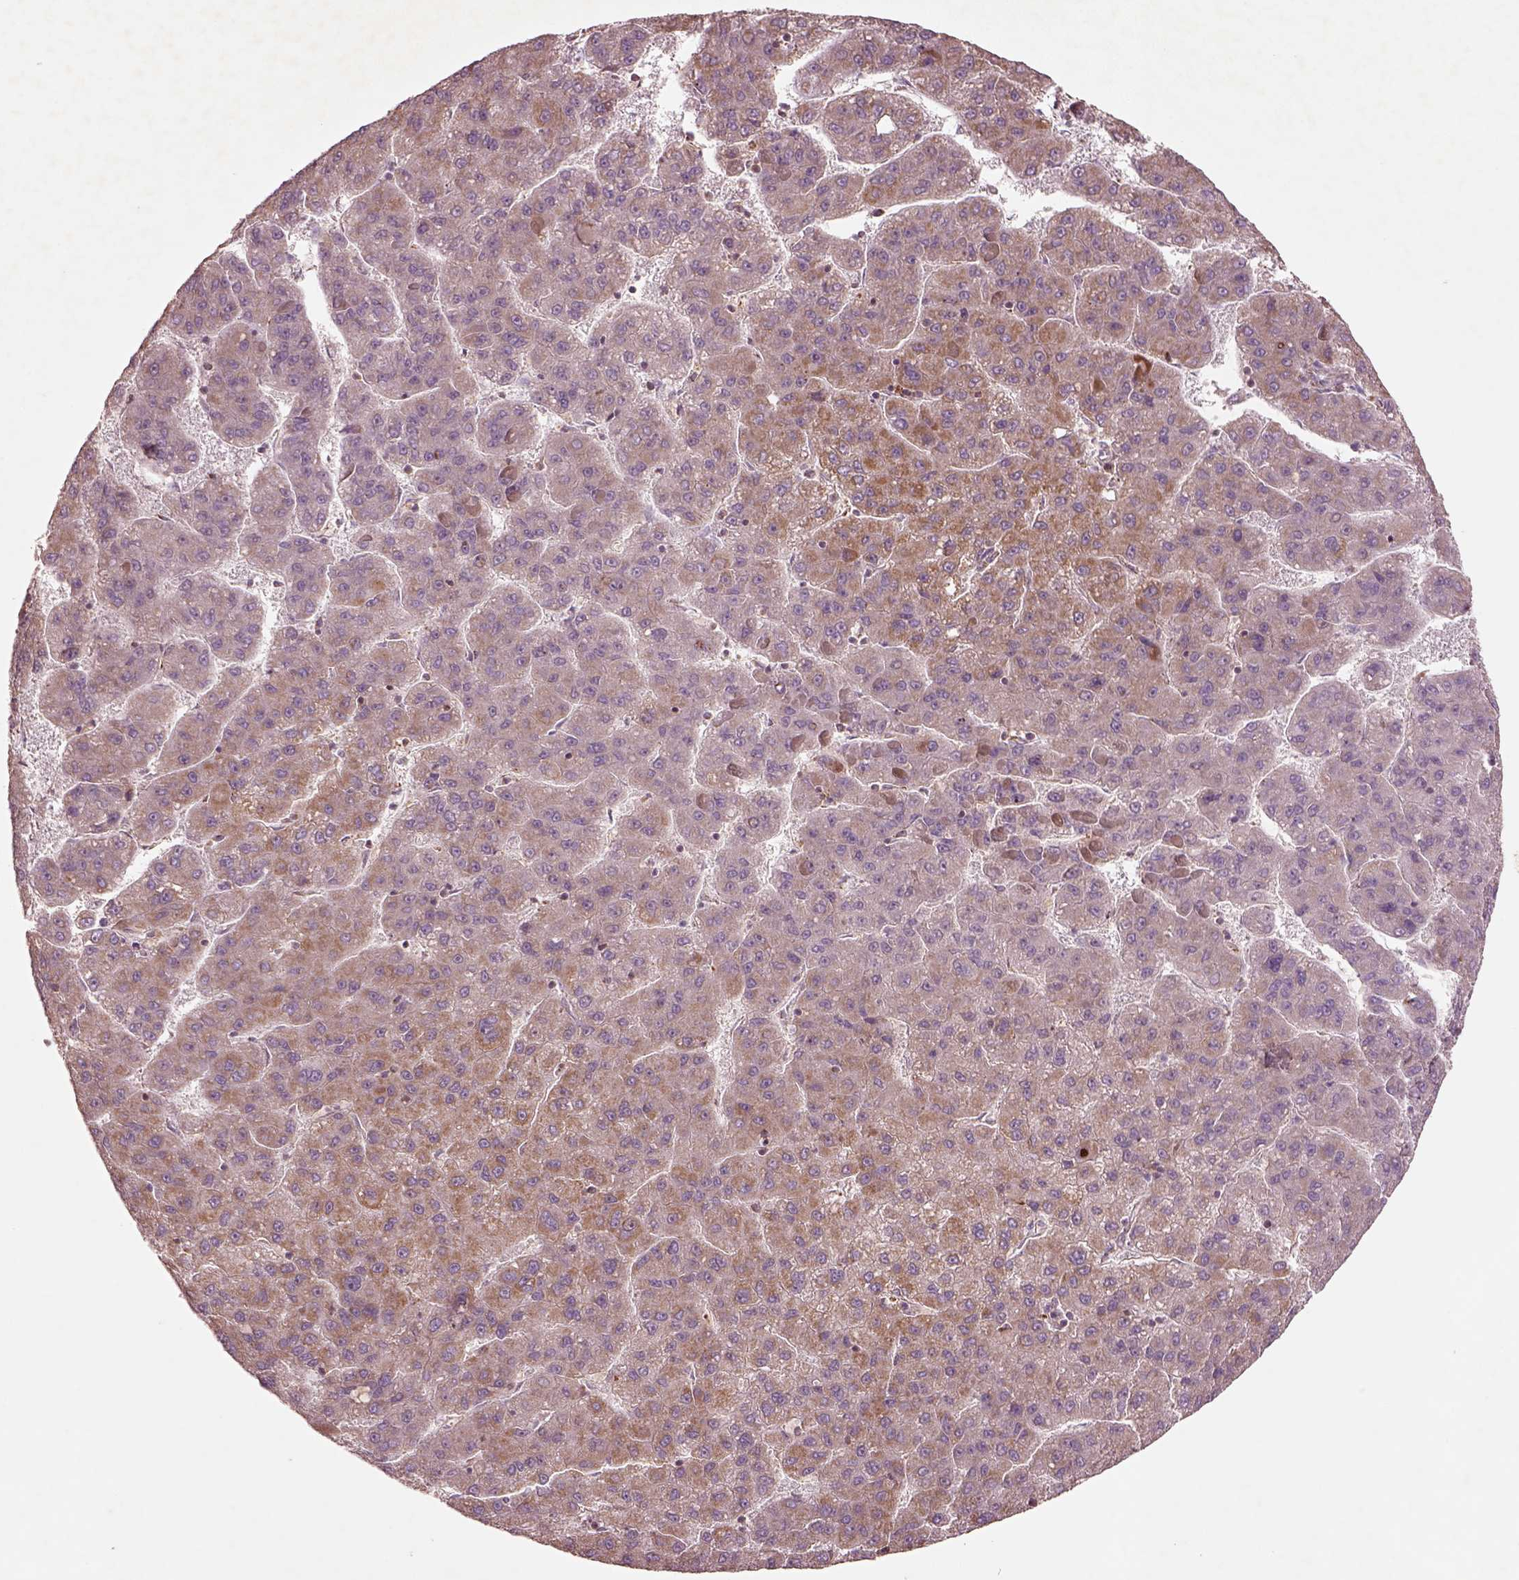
{"staining": {"intensity": "moderate", "quantity": ">75%", "location": "cytoplasmic/membranous"}, "tissue": "liver cancer", "cell_type": "Tumor cells", "image_type": "cancer", "snomed": [{"axis": "morphology", "description": "Carcinoma, Hepatocellular, NOS"}, {"axis": "topography", "description": "Liver"}], "caption": "A photomicrograph showing moderate cytoplasmic/membranous staining in approximately >75% of tumor cells in liver cancer, as visualized by brown immunohistochemical staining.", "gene": "SLC25A5", "patient": {"sex": "female", "age": 82}}